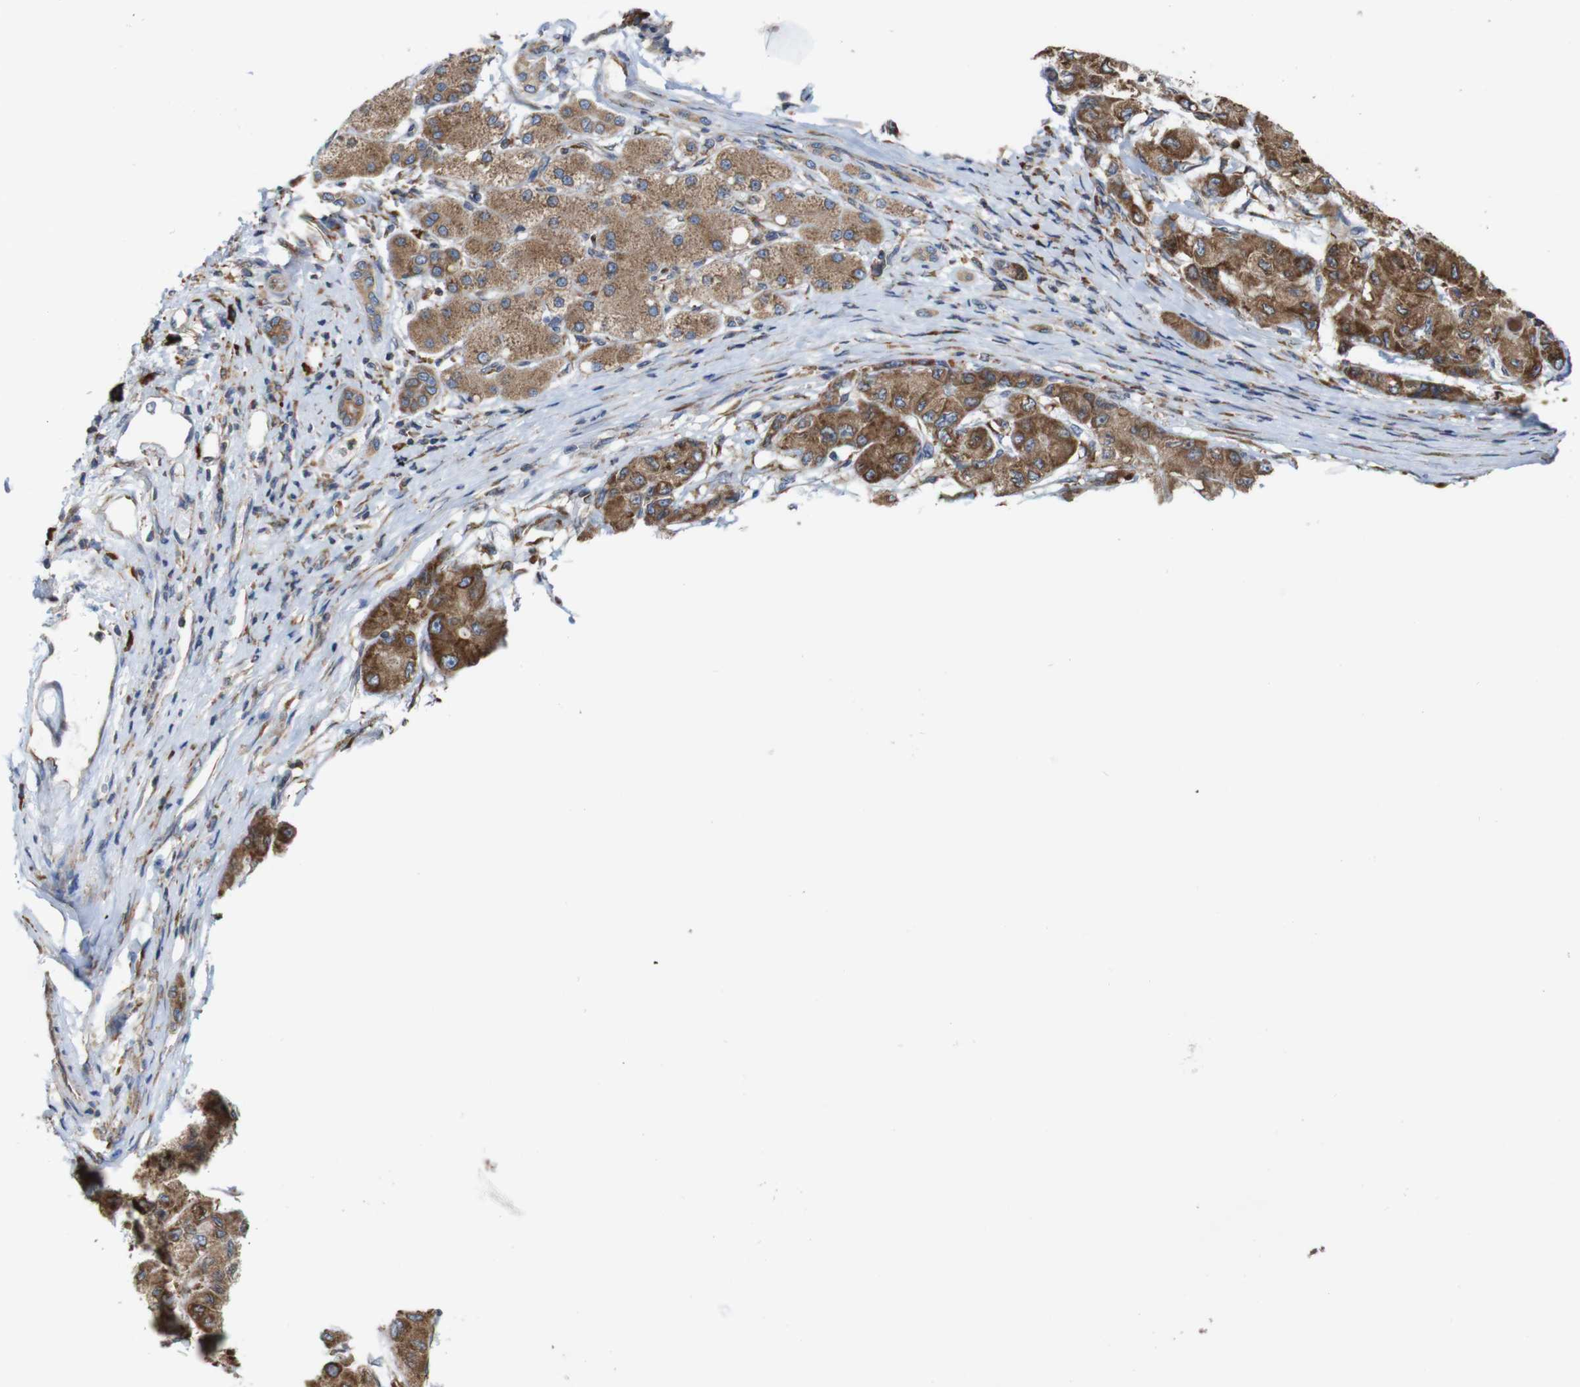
{"staining": {"intensity": "moderate", "quantity": ">75%", "location": "cytoplasmic/membranous"}, "tissue": "liver cancer", "cell_type": "Tumor cells", "image_type": "cancer", "snomed": [{"axis": "morphology", "description": "Carcinoma, Hepatocellular, NOS"}, {"axis": "topography", "description": "Liver"}], "caption": "The image reveals immunohistochemical staining of liver cancer. There is moderate cytoplasmic/membranous expression is identified in about >75% of tumor cells.", "gene": "UGGT1", "patient": {"sex": "male", "age": 80}}